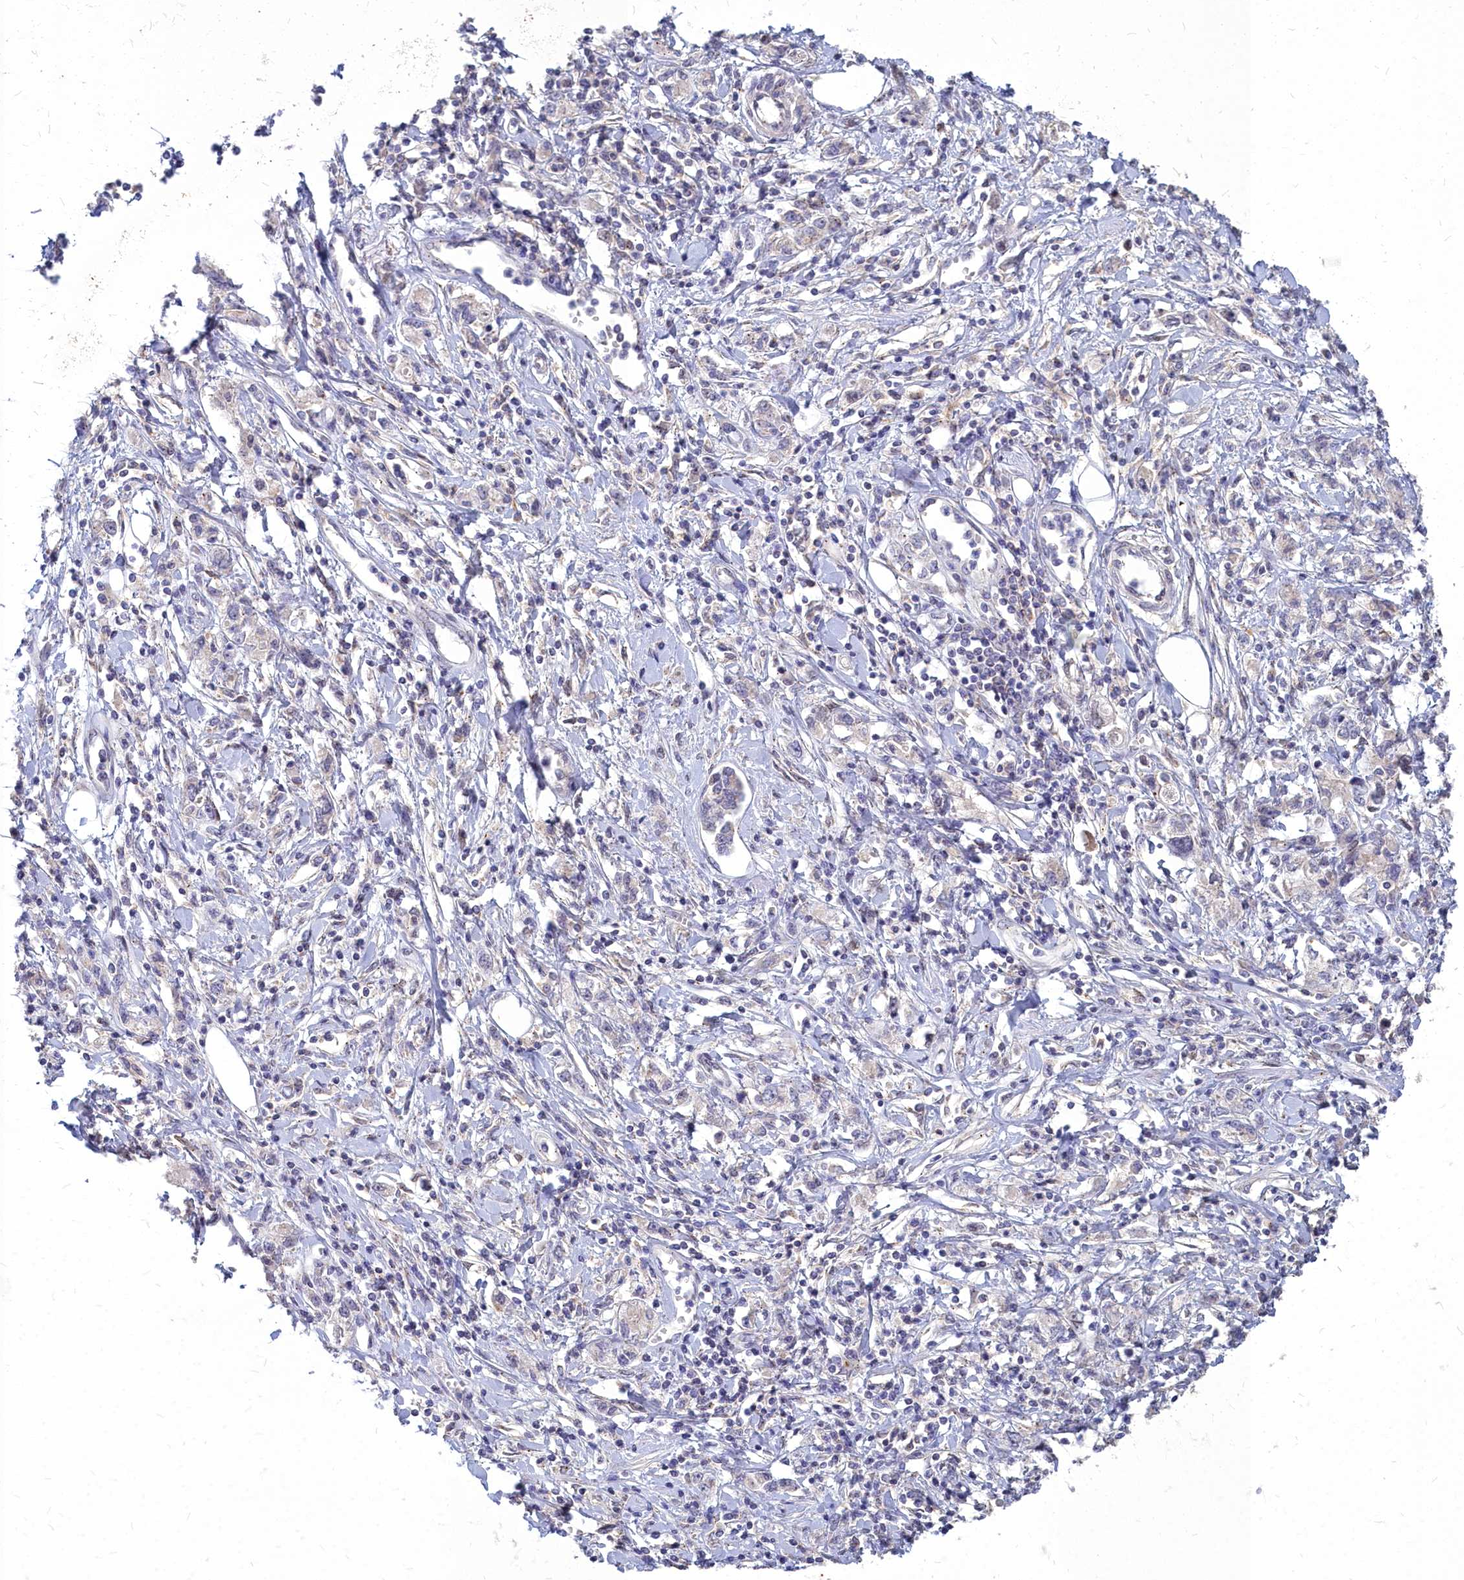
{"staining": {"intensity": "negative", "quantity": "none", "location": "none"}, "tissue": "stomach cancer", "cell_type": "Tumor cells", "image_type": "cancer", "snomed": [{"axis": "morphology", "description": "Adenocarcinoma, NOS"}, {"axis": "topography", "description": "Stomach"}], "caption": "This is a photomicrograph of immunohistochemistry staining of stomach cancer, which shows no positivity in tumor cells.", "gene": "NOXA1", "patient": {"sex": "female", "age": 76}}